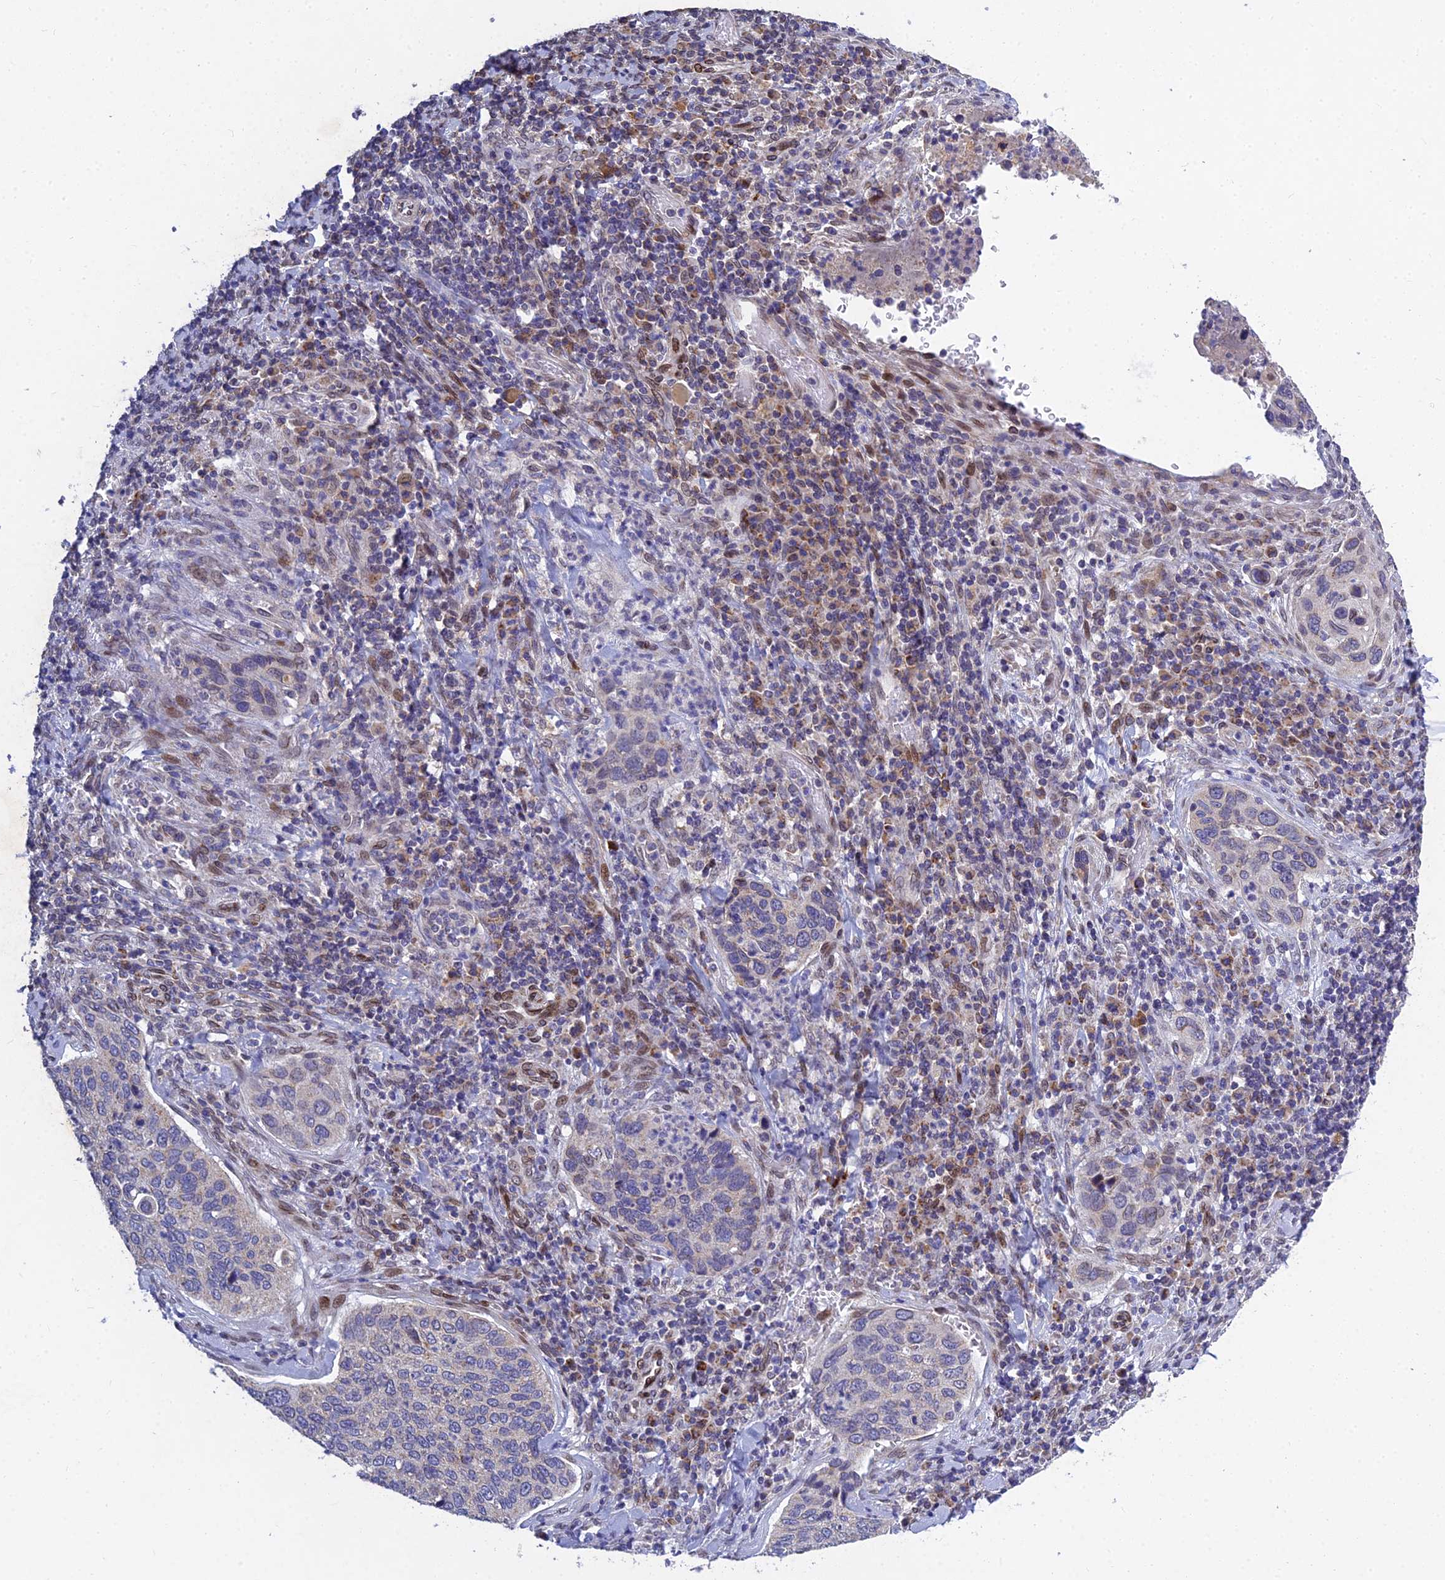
{"staining": {"intensity": "negative", "quantity": "none", "location": "none"}, "tissue": "cervical cancer", "cell_type": "Tumor cells", "image_type": "cancer", "snomed": [{"axis": "morphology", "description": "Squamous cell carcinoma, NOS"}, {"axis": "topography", "description": "Cervix"}], "caption": "DAB immunohistochemical staining of human cervical cancer displays no significant expression in tumor cells.", "gene": "MGAT2", "patient": {"sex": "female", "age": 53}}